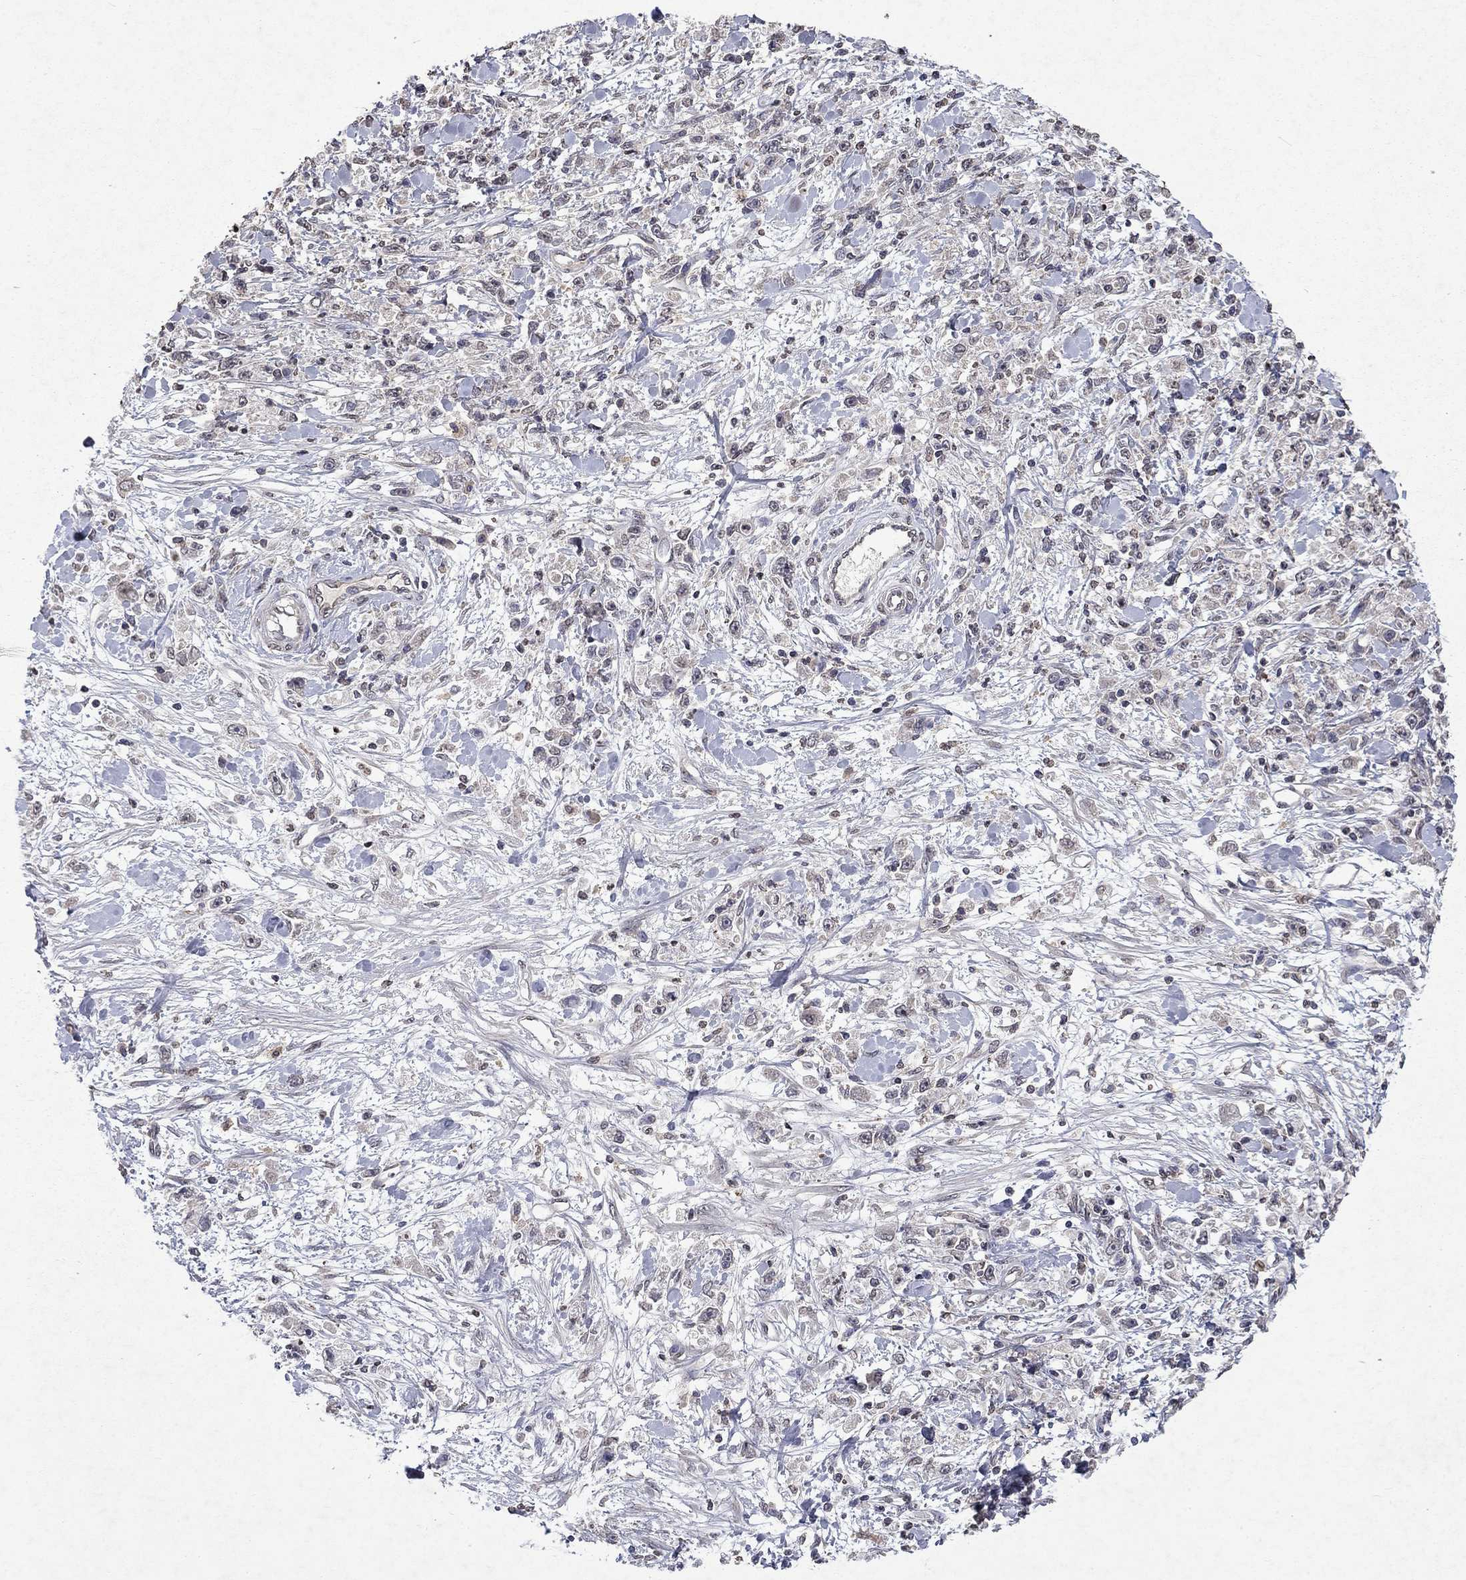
{"staining": {"intensity": "weak", "quantity": "25%-75%", "location": "cytoplasmic/membranous"}, "tissue": "stomach cancer", "cell_type": "Tumor cells", "image_type": "cancer", "snomed": [{"axis": "morphology", "description": "Adenocarcinoma, NOS"}, {"axis": "topography", "description": "Stomach"}], "caption": "Immunohistochemistry (IHC) photomicrograph of neoplastic tissue: adenocarcinoma (stomach) stained using immunohistochemistry reveals low levels of weak protein expression localized specifically in the cytoplasmic/membranous of tumor cells, appearing as a cytoplasmic/membranous brown color.", "gene": "TTC38", "patient": {"sex": "female", "age": 59}}